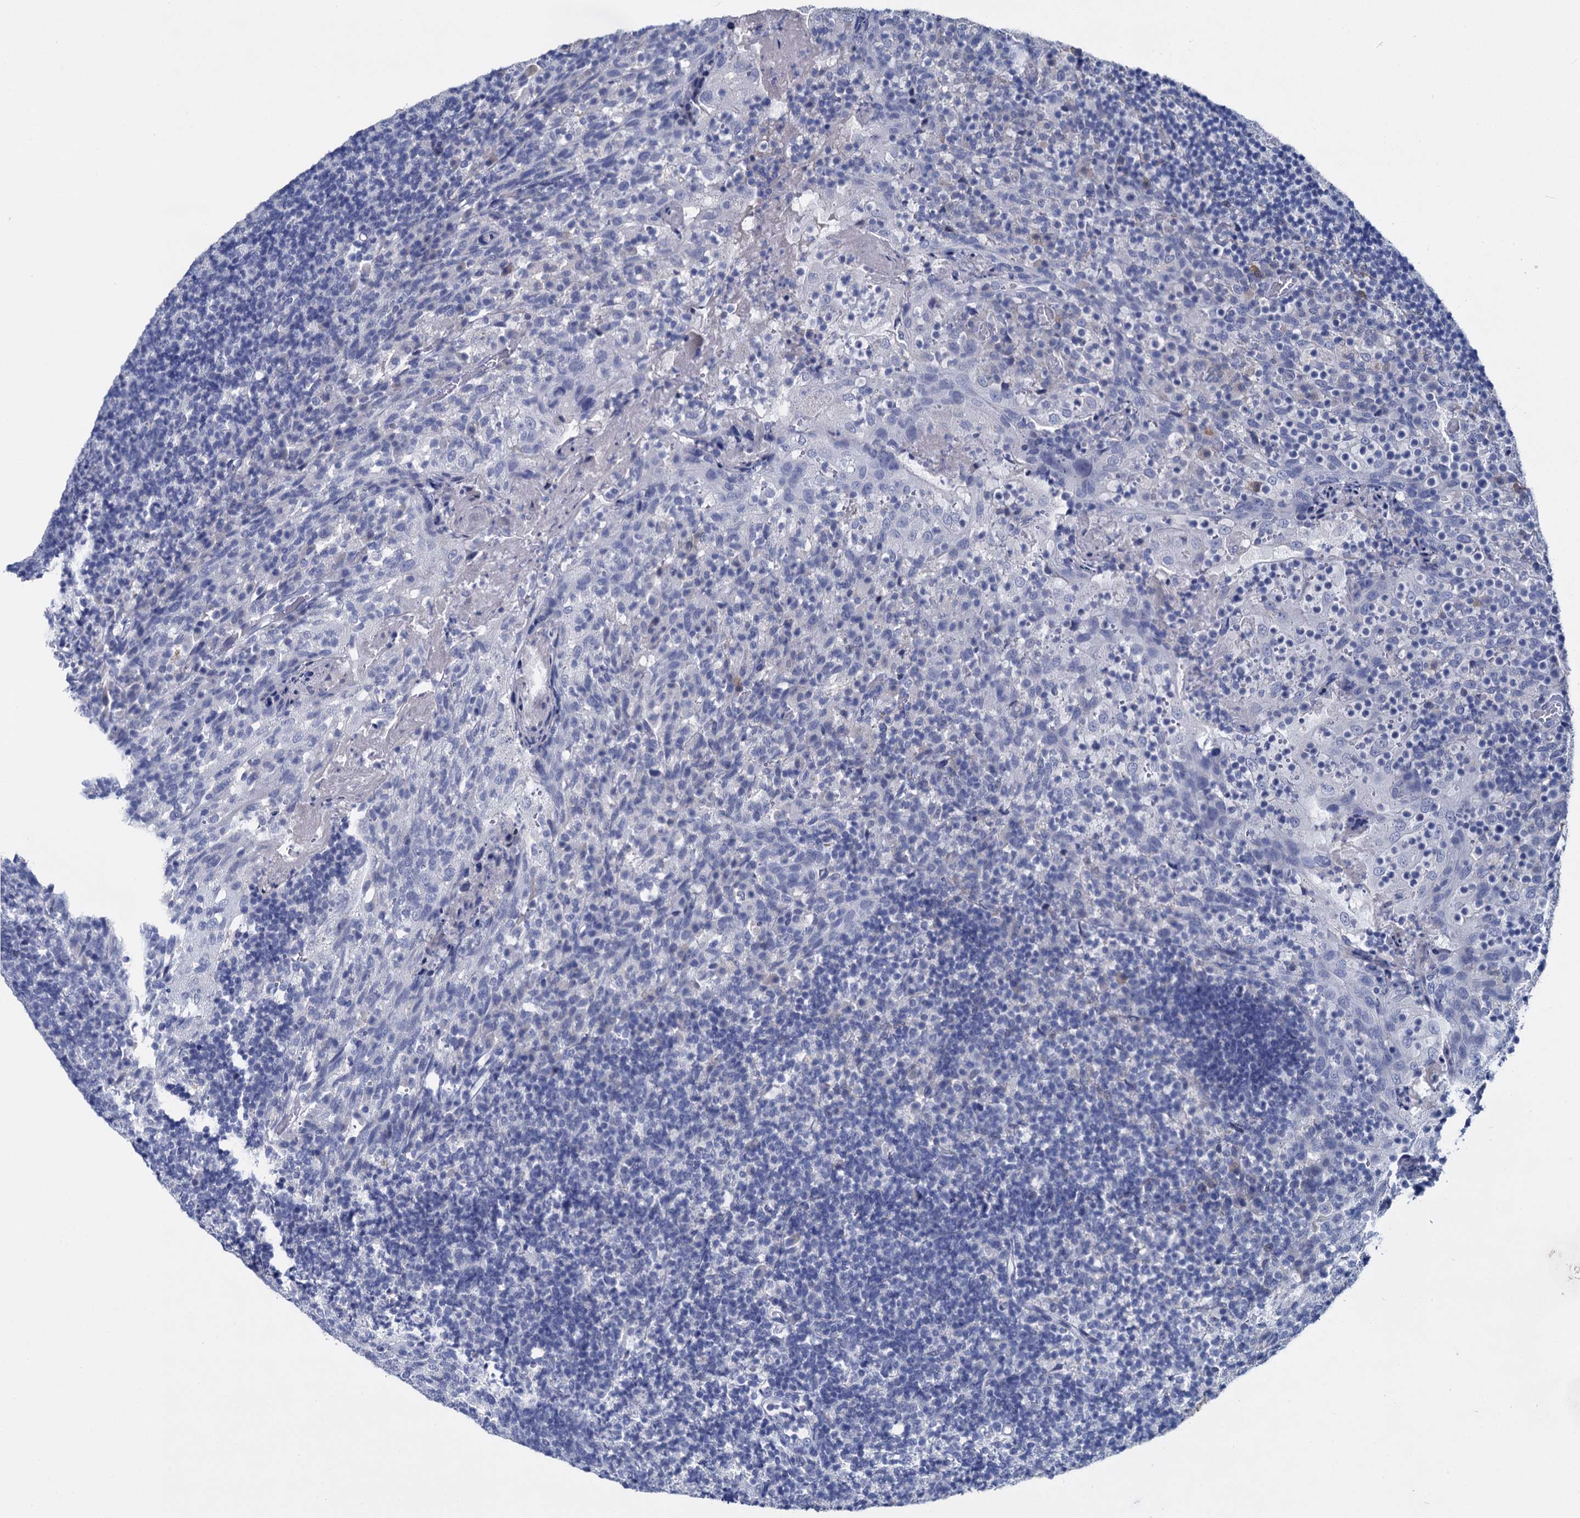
{"staining": {"intensity": "negative", "quantity": "none", "location": "none"}, "tissue": "tonsil", "cell_type": "Germinal center cells", "image_type": "normal", "snomed": [{"axis": "morphology", "description": "Normal tissue, NOS"}, {"axis": "topography", "description": "Tonsil"}], "caption": "An immunohistochemistry (IHC) image of unremarkable tonsil is shown. There is no staining in germinal center cells of tonsil. Nuclei are stained in blue.", "gene": "GSTM3", "patient": {"sex": "female", "age": 10}}